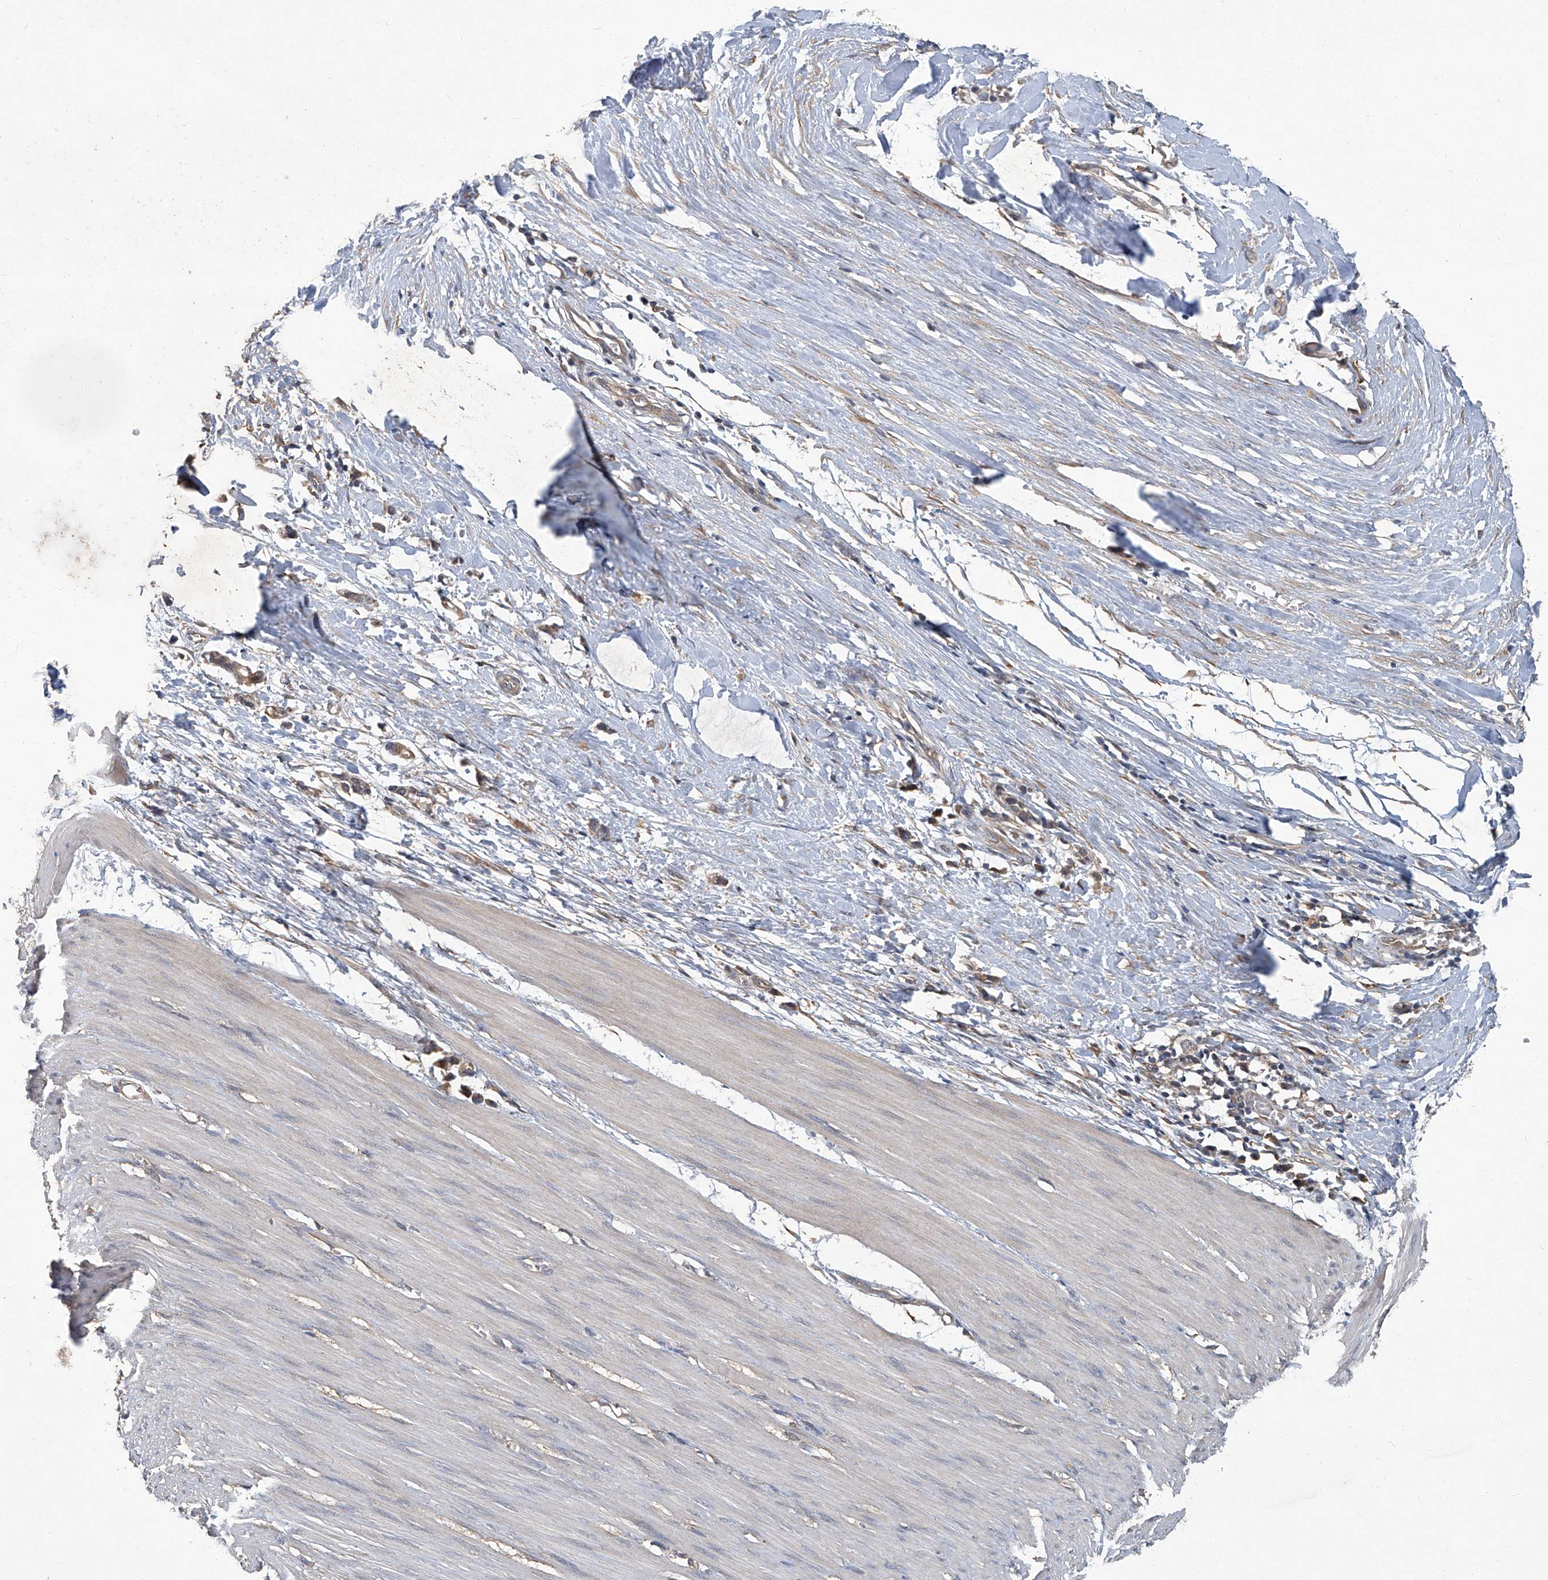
{"staining": {"intensity": "weak", "quantity": "<25%", "location": "nuclear"}, "tissue": "smooth muscle", "cell_type": "Smooth muscle cells", "image_type": "normal", "snomed": [{"axis": "morphology", "description": "Normal tissue, NOS"}, {"axis": "morphology", "description": "Adenocarcinoma, NOS"}, {"axis": "topography", "description": "Colon"}, {"axis": "topography", "description": "Peripheral nerve tissue"}], "caption": "DAB immunohistochemical staining of normal human smooth muscle reveals no significant staining in smooth muscle cells.", "gene": "ANKRD34A", "patient": {"sex": "male", "age": 14}}